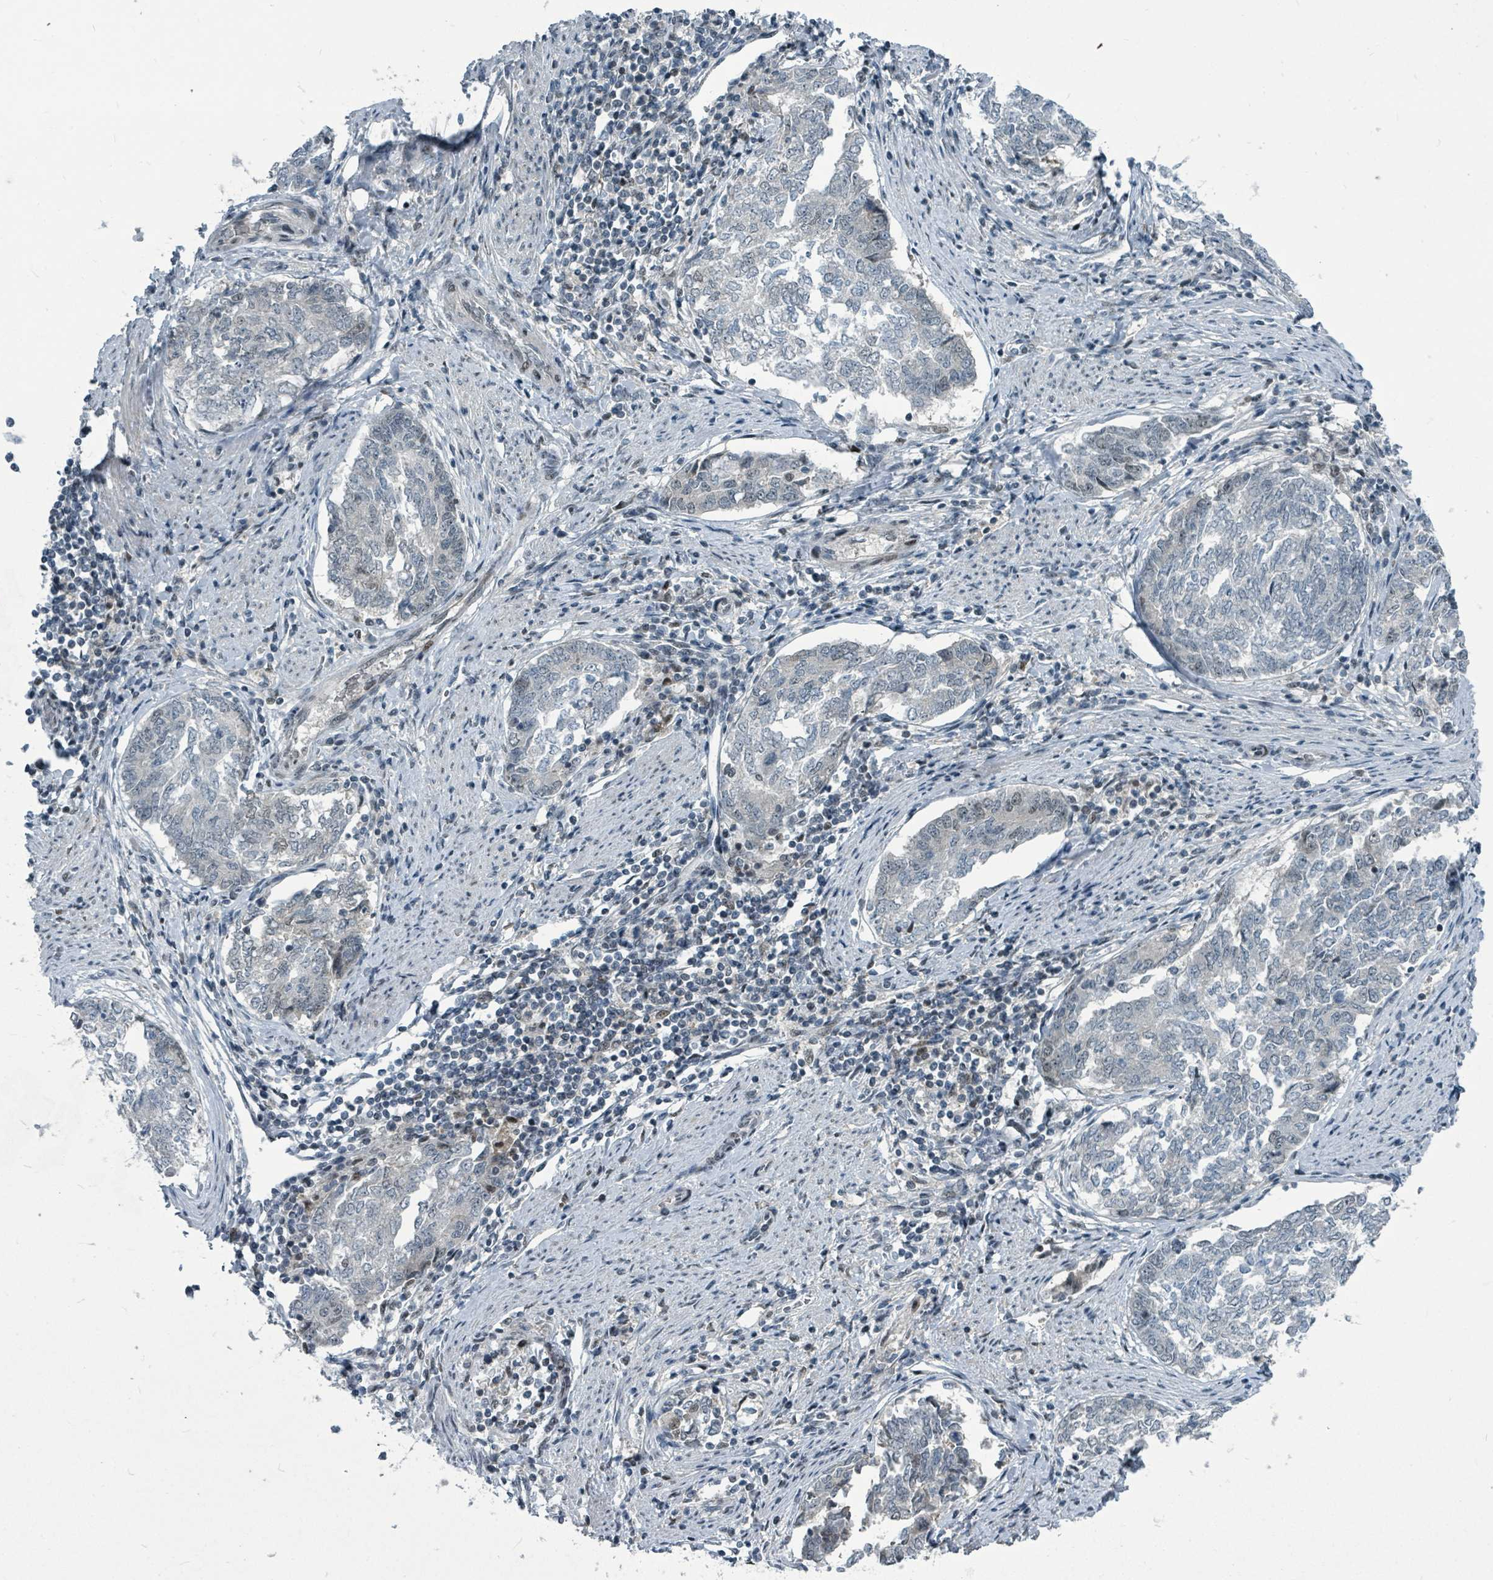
{"staining": {"intensity": "negative", "quantity": "none", "location": "none"}, "tissue": "endometrial cancer", "cell_type": "Tumor cells", "image_type": "cancer", "snomed": [{"axis": "morphology", "description": "Adenocarcinoma, NOS"}, {"axis": "topography", "description": "Endometrium"}], "caption": "A photomicrograph of human endometrial cancer (adenocarcinoma) is negative for staining in tumor cells.", "gene": "UCK1", "patient": {"sex": "female", "age": 80}}